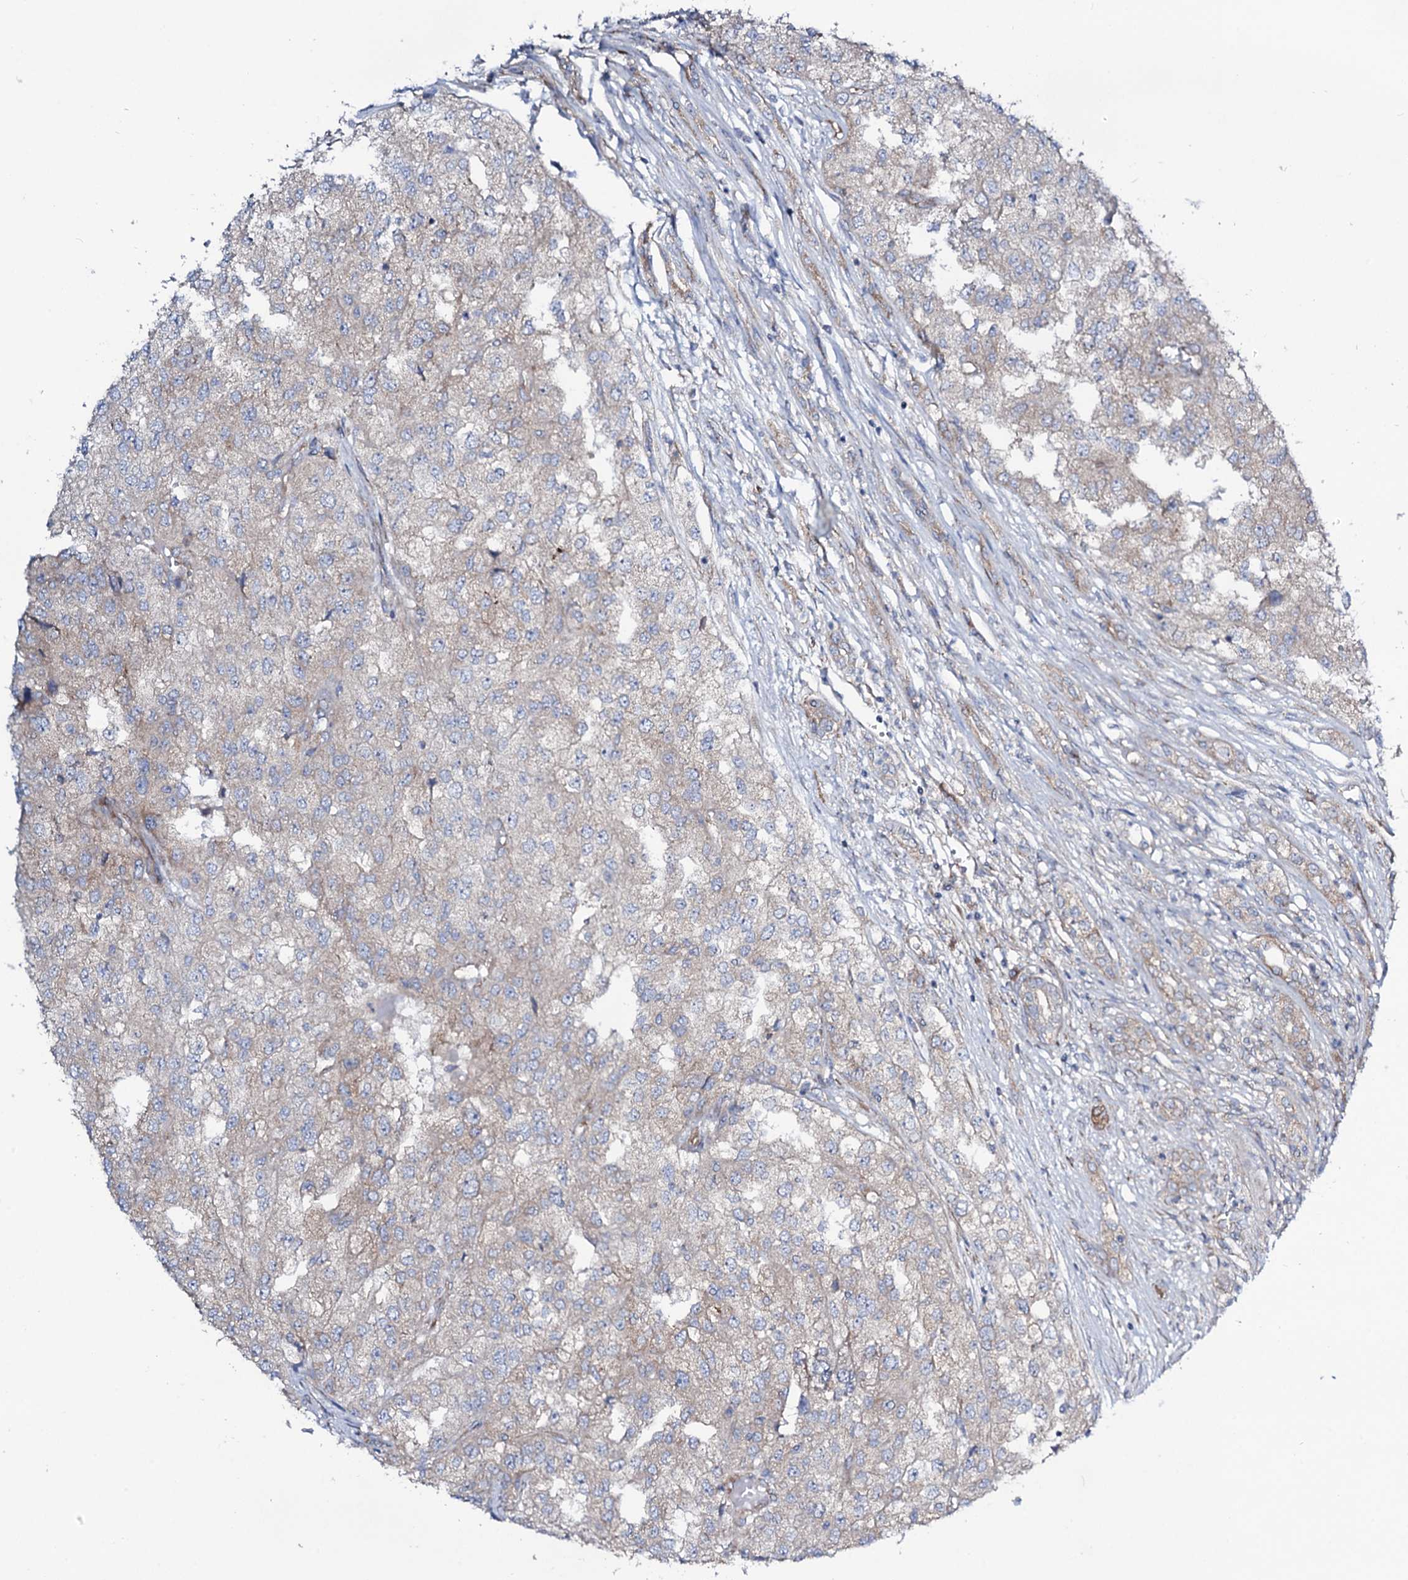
{"staining": {"intensity": "negative", "quantity": "none", "location": "none"}, "tissue": "renal cancer", "cell_type": "Tumor cells", "image_type": "cancer", "snomed": [{"axis": "morphology", "description": "Adenocarcinoma, NOS"}, {"axis": "topography", "description": "Kidney"}], "caption": "Micrograph shows no protein expression in tumor cells of adenocarcinoma (renal) tissue. Brightfield microscopy of immunohistochemistry stained with DAB (brown) and hematoxylin (blue), captured at high magnification.", "gene": "STARD13", "patient": {"sex": "female", "age": 54}}